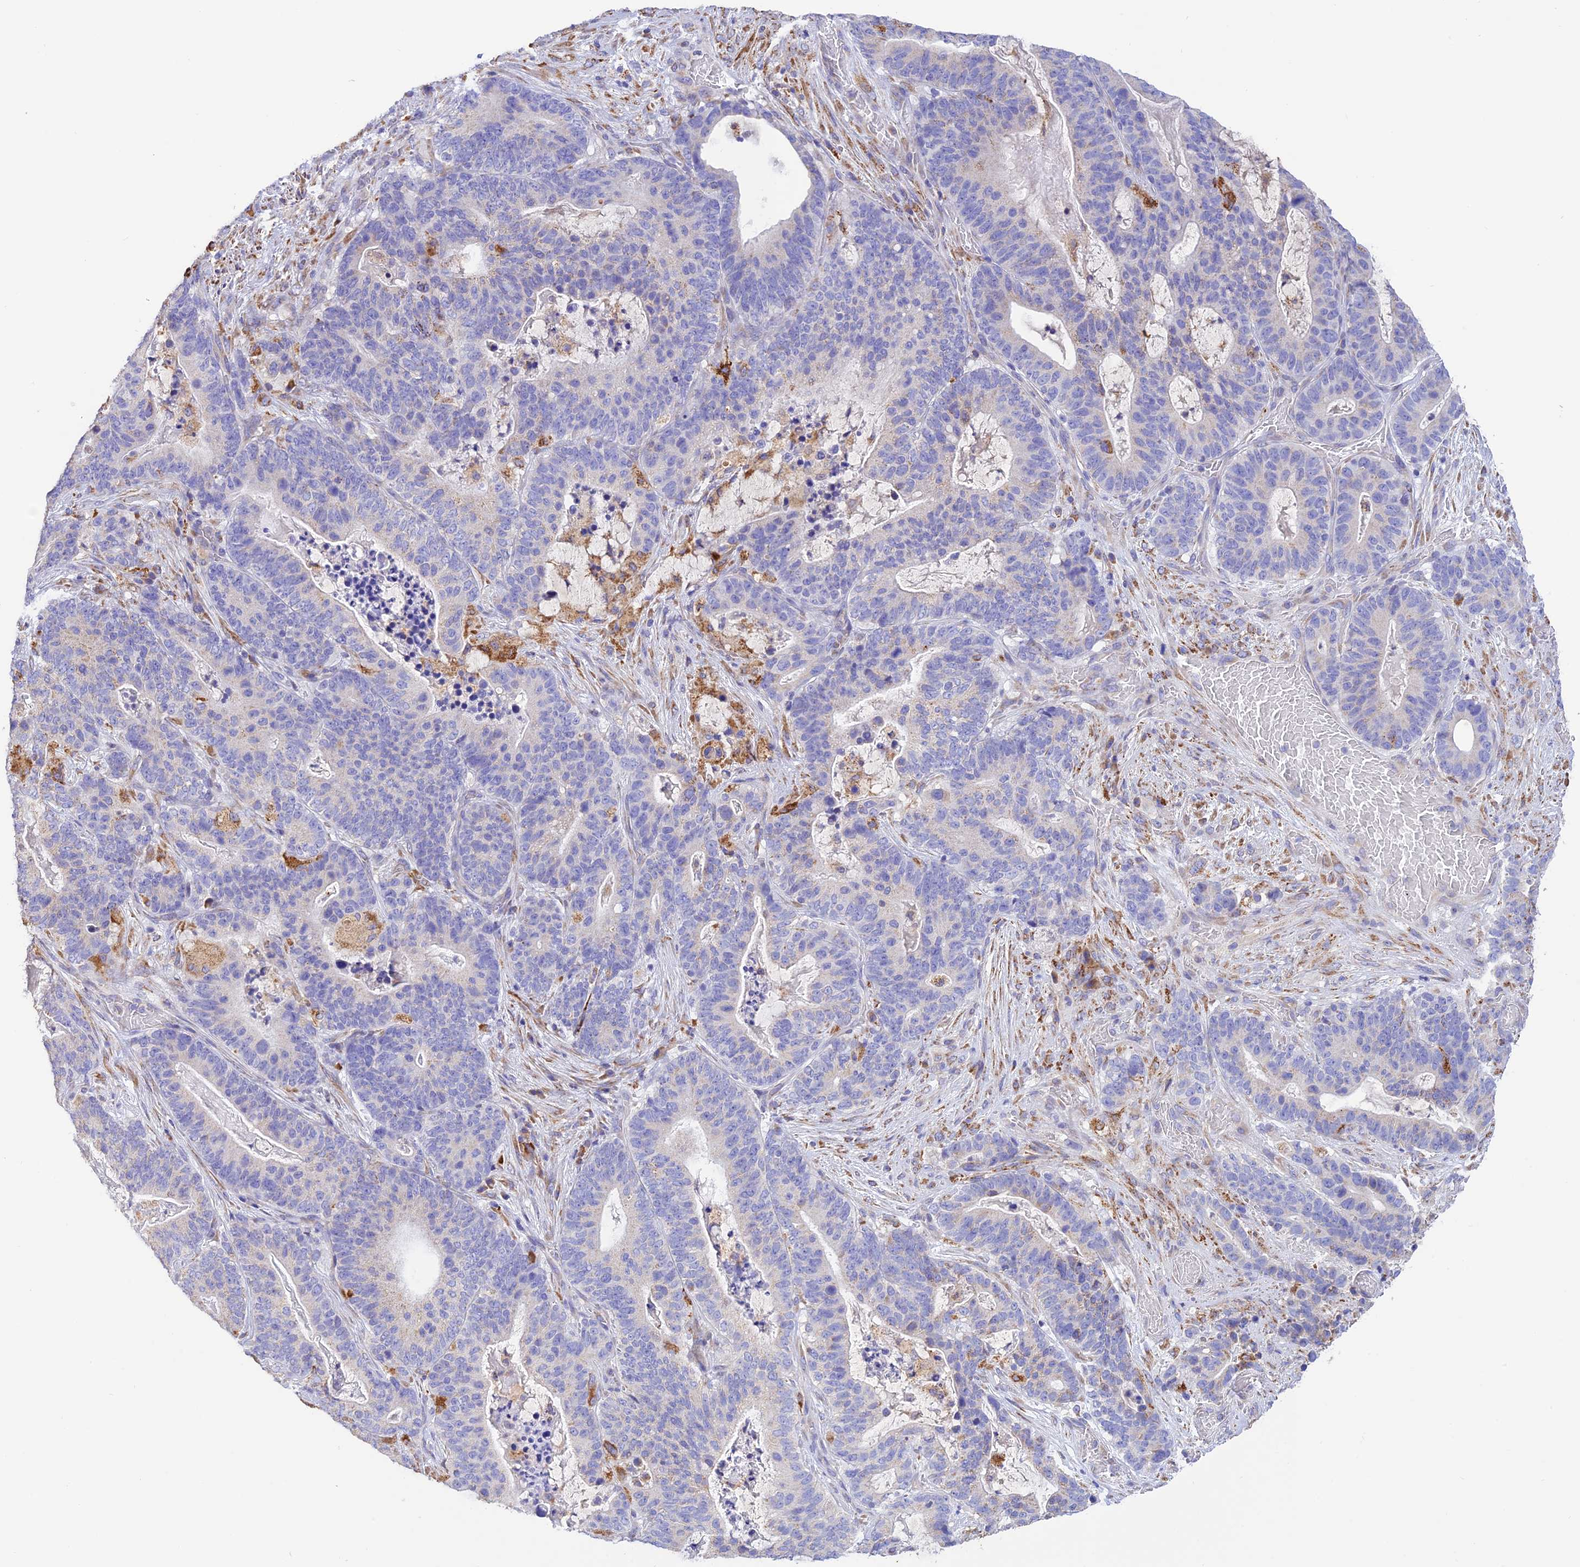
{"staining": {"intensity": "negative", "quantity": "none", "location": "none"}, "tissue": "stomach cancer", "cell_type": "Tumor cells", "image_type": "cancer", "snomed": [{"axis": "morphology", "description": "Normal tissue, NOS"}, {"axis": "morphology", "description": "Adenocarcinoma, NOS"}, {"axis": "topography", "description": "Stomach"}], "caption": "This is an immunohistochemistry (IHC) micrograph of stomach adenocarcinoma. There is no expression in tumor cells.", "gene": "VKORC1", "patient": {"sex": "female", "age": 64}}